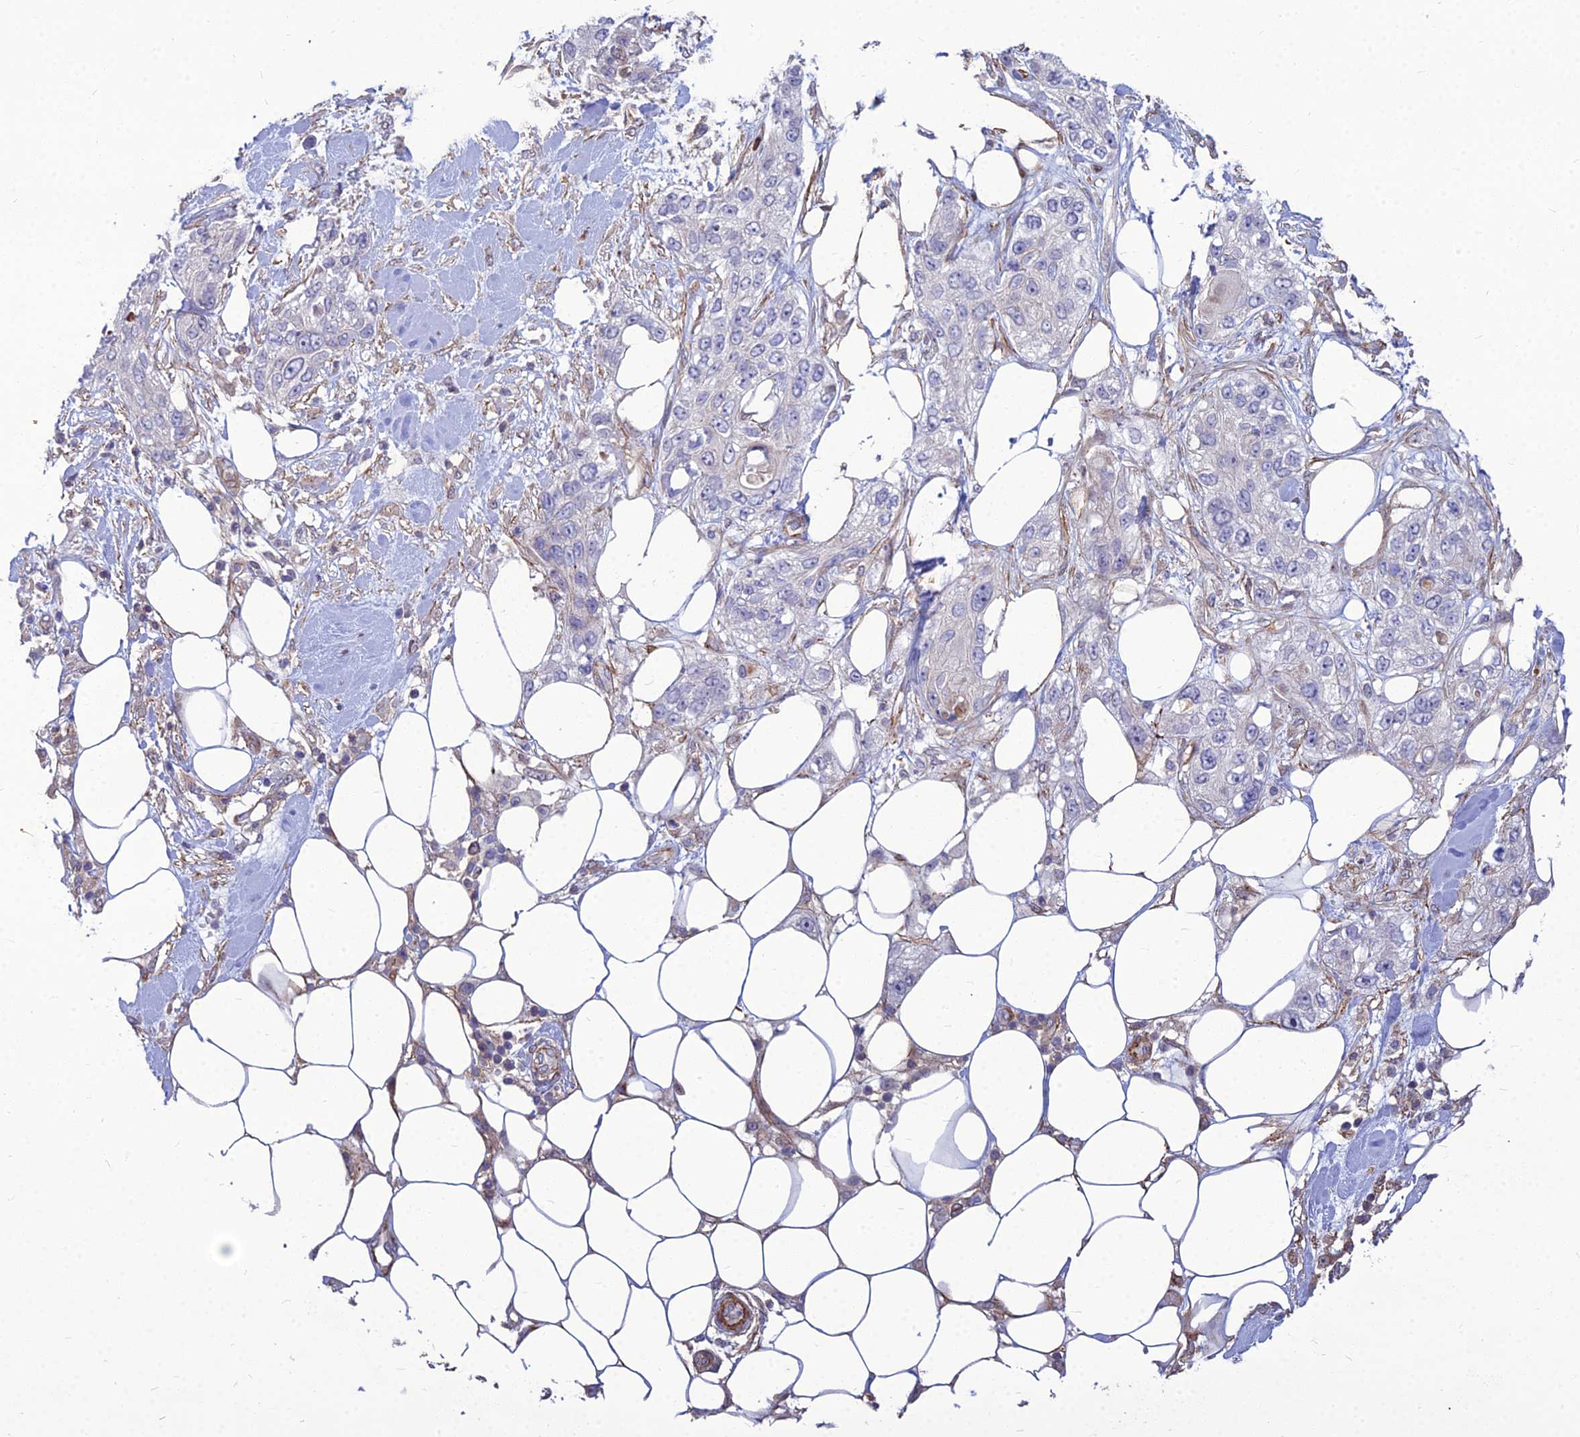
{"staining": {"intensity": "negative", "quantity": "none", "location": "none"}, "tissue": "skin cancer", "cell_type": "Tumor cells", "image_type": "cancer", "snomed": [{"axis": "morphology", "description": "Normal tissue, NOS"}, {"axis": "morphology", "description": "Squamous cell carcinoma, NOS"}, {"axis": "topography", "description": "Skin"}], "caption": "IHC micrograph of neoplastic tissue: skin cancer (squamous cell carcinoma) stained with DAB demonstrates no significant protein expression in tumor cells. Brightfield microscopy of IHC stained with DAB (3,3'-diaminobenzidine) (brown) and hematoxylin (blue), captured at high magnification.", "gene": "TSPYL2", "patient": {"sex": "male", "age": 72}}